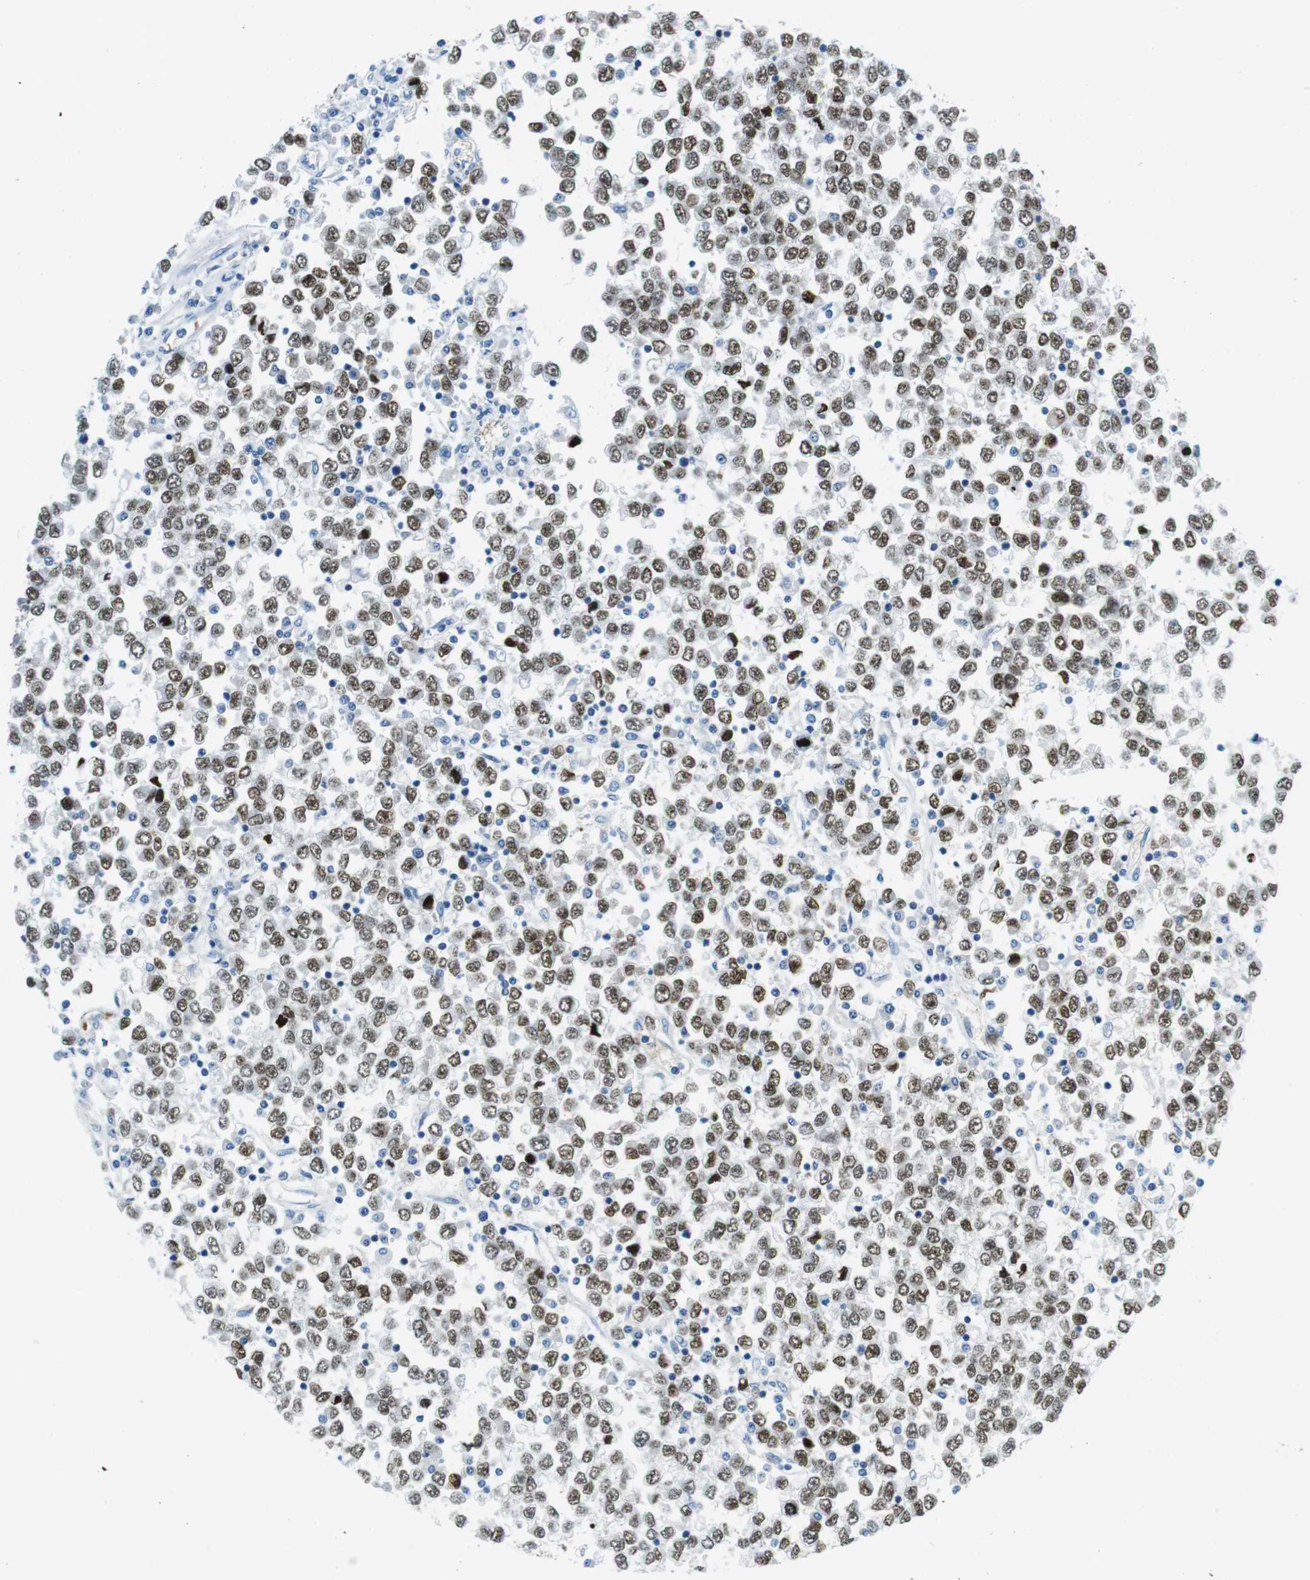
{"staining": {"intensity": "moderate", "quantity": ">75%", "location": "nuclear"}, "tissue": "testis cancer", "cell_type": "Tumor cells", "image_type": "cancer", "snomed": [{"axis": "morphology", "description": "Seminoma, NOS"}, {"axis": "topography", "description": "Testis"}], "caption": "An image of testis seminoma stained for a protein shows moderate nuclear brown staining in tumor cells. Ihc stains the protein of interest in brown and the nuclei are stained blue.", "gene": "TFAP2C", "patient": {"sex": "male", "age": 65}}